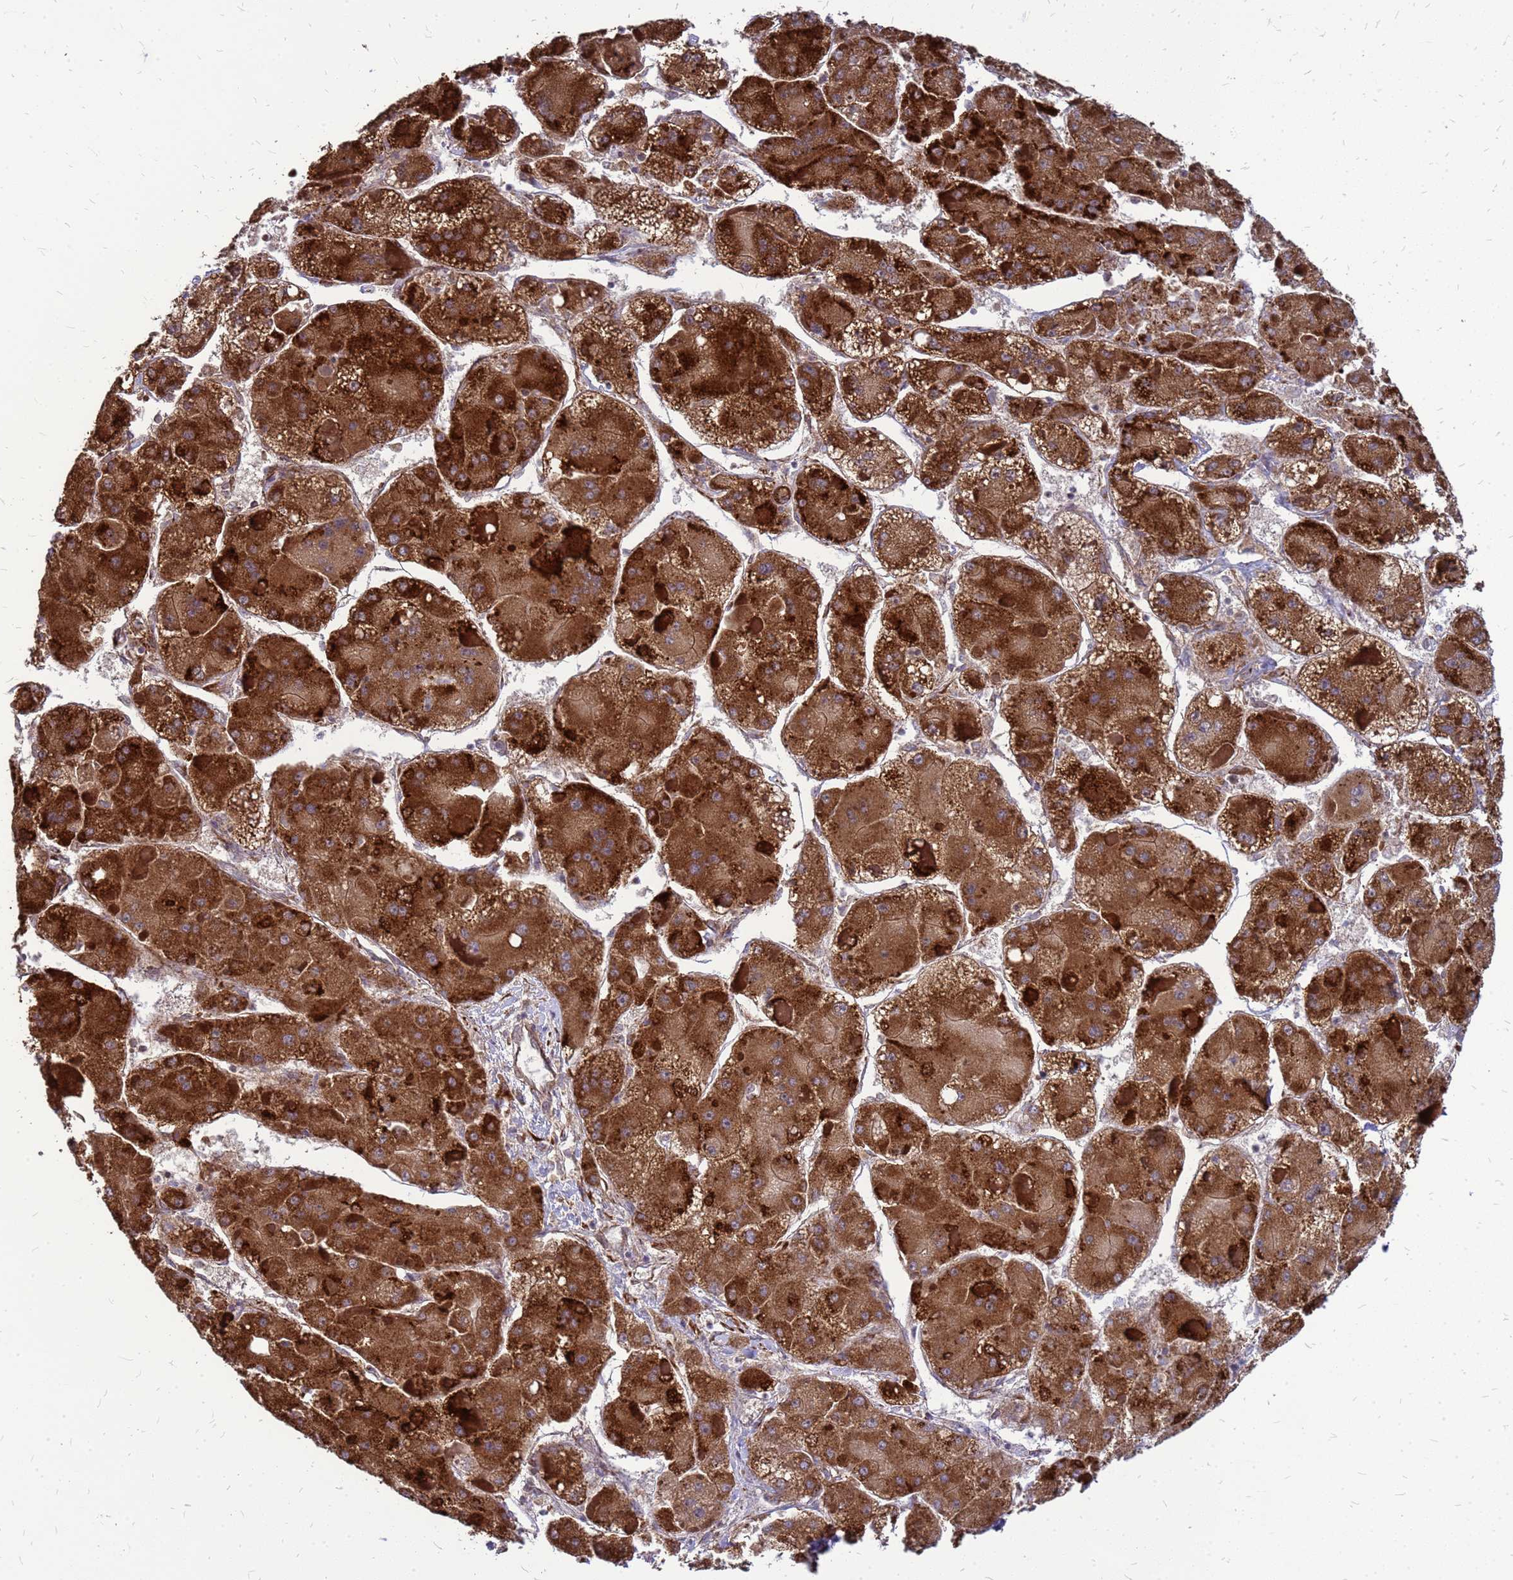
{"staining": {"intensity": "strong", "quantity": ">75%", "location": "cytoplasmic/membranous"}, "tissue": "liver cancer", "cell_type": "Tumor cells", "image_type": "cancer", "snomed": [{"axis": "morphology", "description": "Carcinoma, Hepatocellular, NOS"}, {"axis": "topography", "description": "Liver"}], "caption": "Liver cancer (hepatocellular carcinoma) was stained to show a protein in brown. There is high levels of strong cytoplasmic/membranous positivity in approximately >75% of tumor cells. (DAB (3,3'-diaminobenzidine) IHC with brightfield microscopy, high magnification).", "gene": "FSTL4", "patient": {"sex": "female", "age": 73}}